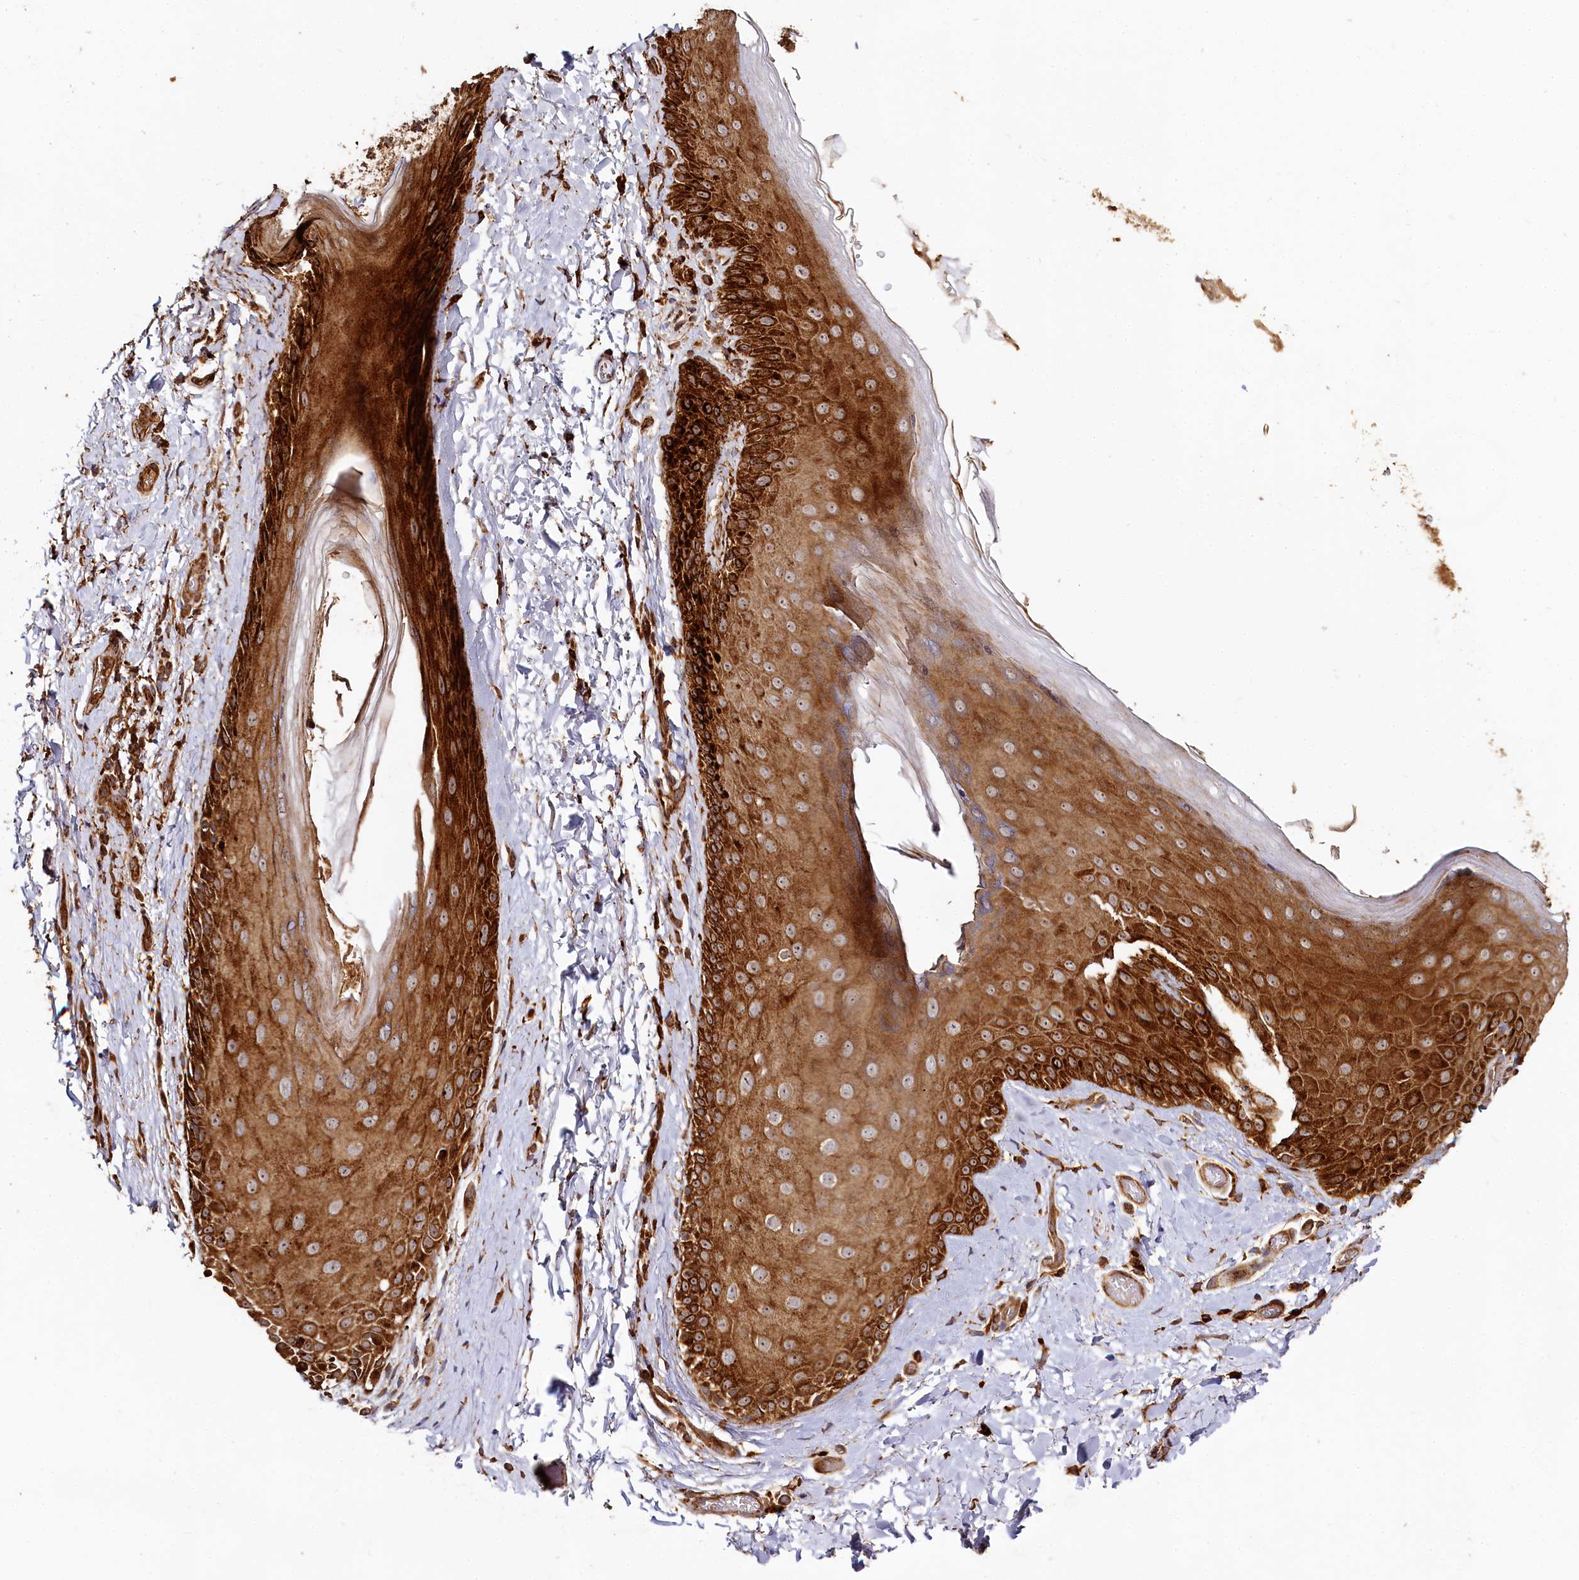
{"staining": {"intensity": "strong", "quantity": ">75%", "location": "cytoplasmic/membranous"}, "tissue": "skin", "cell_type": "Epidermal cells", "image_type": "normal", "snomed": [{"axis": "morphology", "description": "Normal tissue, NOS"}, {"axis": "topography", "description": "Anal"}], "caption": "High-power microscopy captured an immunohistochemistry photomicrograph of normal skin, revealing strong cytoplasmic/membranous expression in about >75% of epidermal cells.", "gene": "WDR73", "patient": {"sex": "male", "age": 44}}